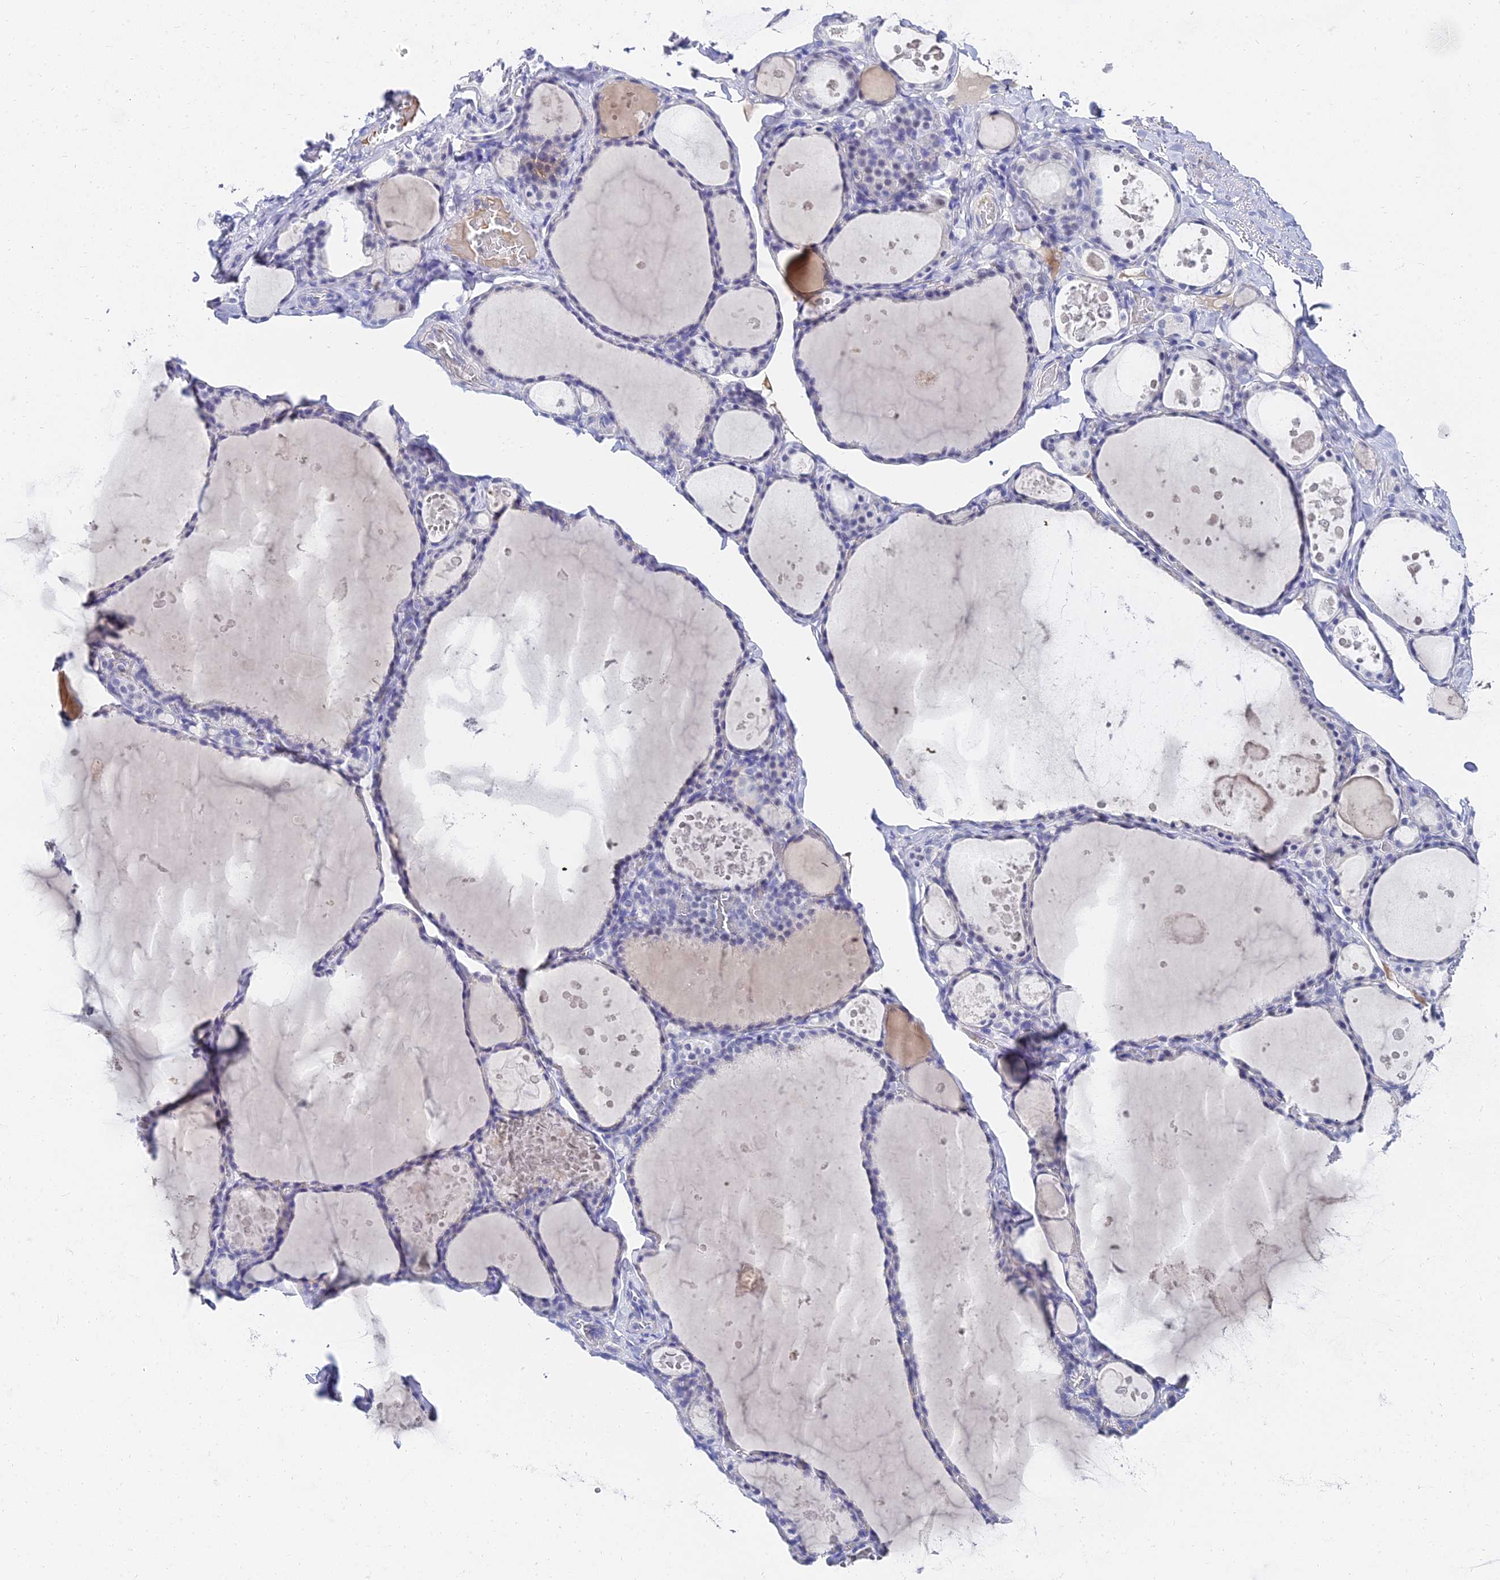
{"staining": {"intensity": "negative", "quantity": "none", "location": "none"}, "tissue": "thyroid gland", "cell_type": "Glandular cells", "image_type": "normal", "snomed": [{"axis": "morphology", "description": "Normal tissue, NOS"}, {"axis": "topography", "description": "Thyroid gland"}], "caption": "The image demonstrates no significant expression in glandular cells of thyroid gland. (IHC, brightfield microscopy, high magnification).", "gene": "KRT17", "patient": {"sex": "male", "age": 56}}